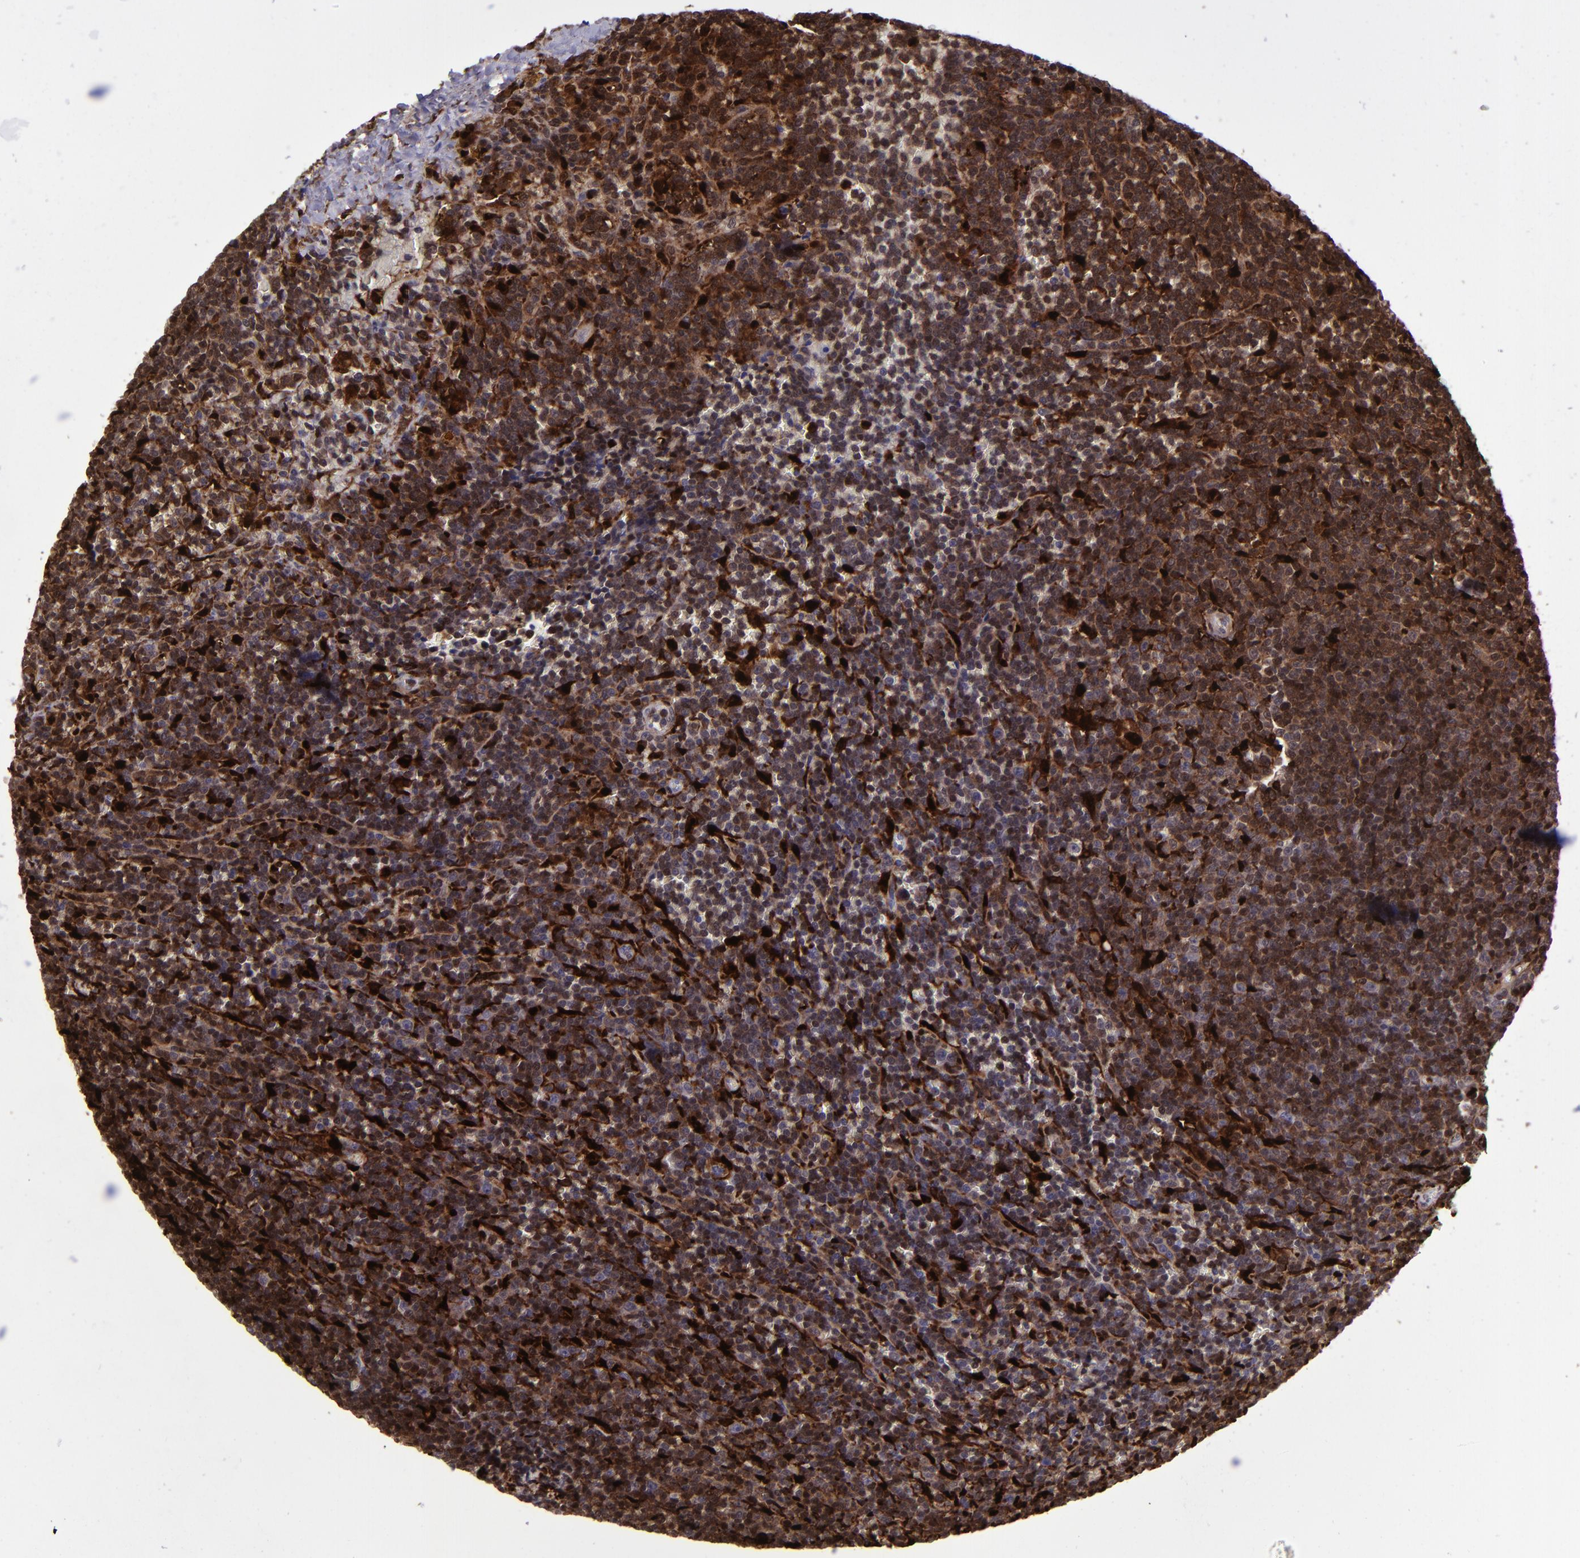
{"staining": {"intensity": "strong", "quantity": ">75%", "location": "cytoplasmic/membranous,nuclear"}, "tissue": "lymphoma", "cell_type": "Tumor cells", "image_type": "cancer", "snomed": [{"axis": "morphology", "description": "Malignant lymphoma, non-Hodgkin's type, Low grade"}, {"axis": "topography", "description": "Spleen"}], "caption": "Approximately >75% of tumor cells in human malignant lymphoma, non-Hodgkin's type (low-grade) demonstrate strong cytoplasmic/membranous and nuclear protein expression as visualized by brown immunohistochemical staining.", "gene": "TYMP", "patient": {"sex": "male", "age": 80}}